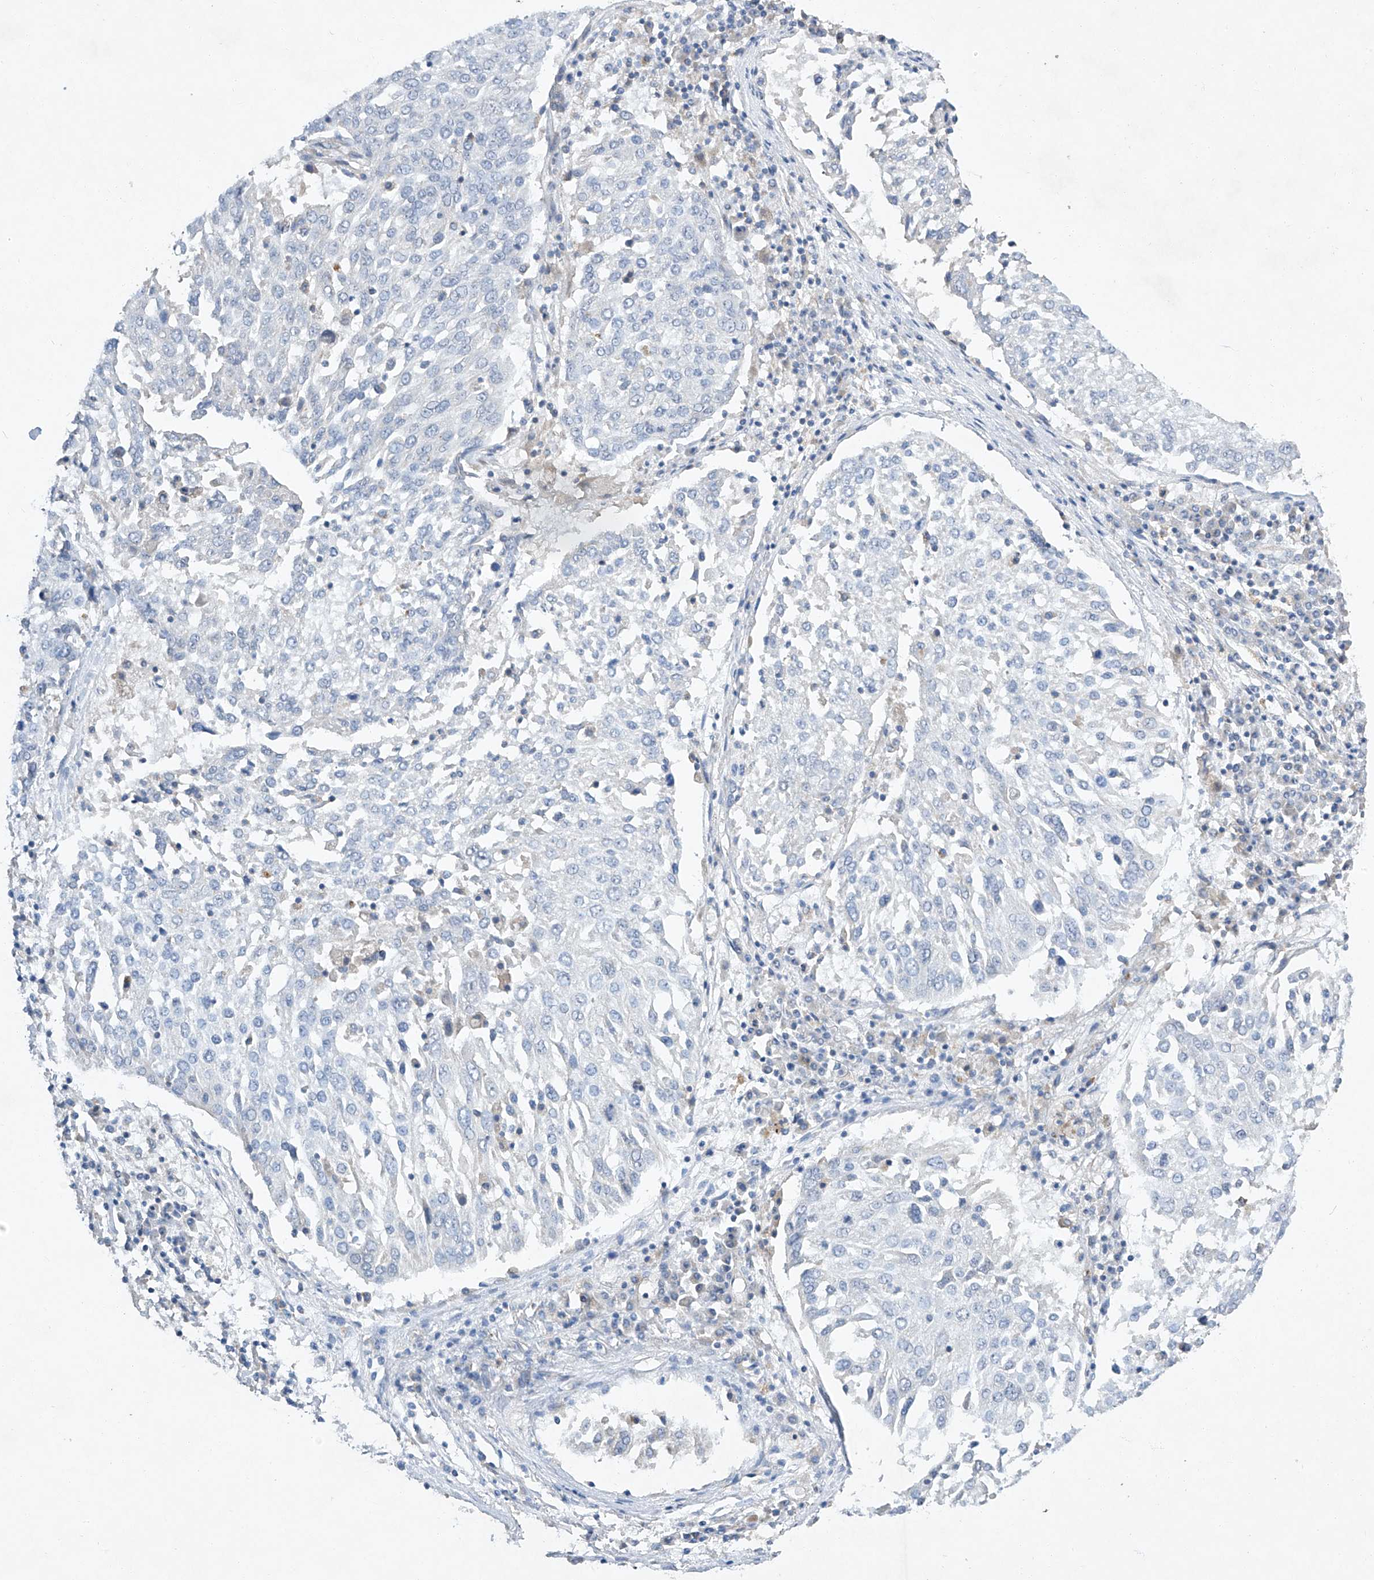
{"staining": {"intensity": "negative", "quantity": "none", "location": "none"}, "tissue": "lung cancer", "cell_type": "Tumor cells", "image_type": "cancer", "snomed": [{"axis": "morphology", "description": "Squamous cell carcinoma, NOS"}, {"axis": "topography", "description": "Lung"}], "caption": "Human squamous cell carcinoma (lung) stained for a protein using immunohistochemistry (IHC) reveals no staining in tumor cells.", "gene": "AMD1", "patient": {"sex": "male", "age": 65}}